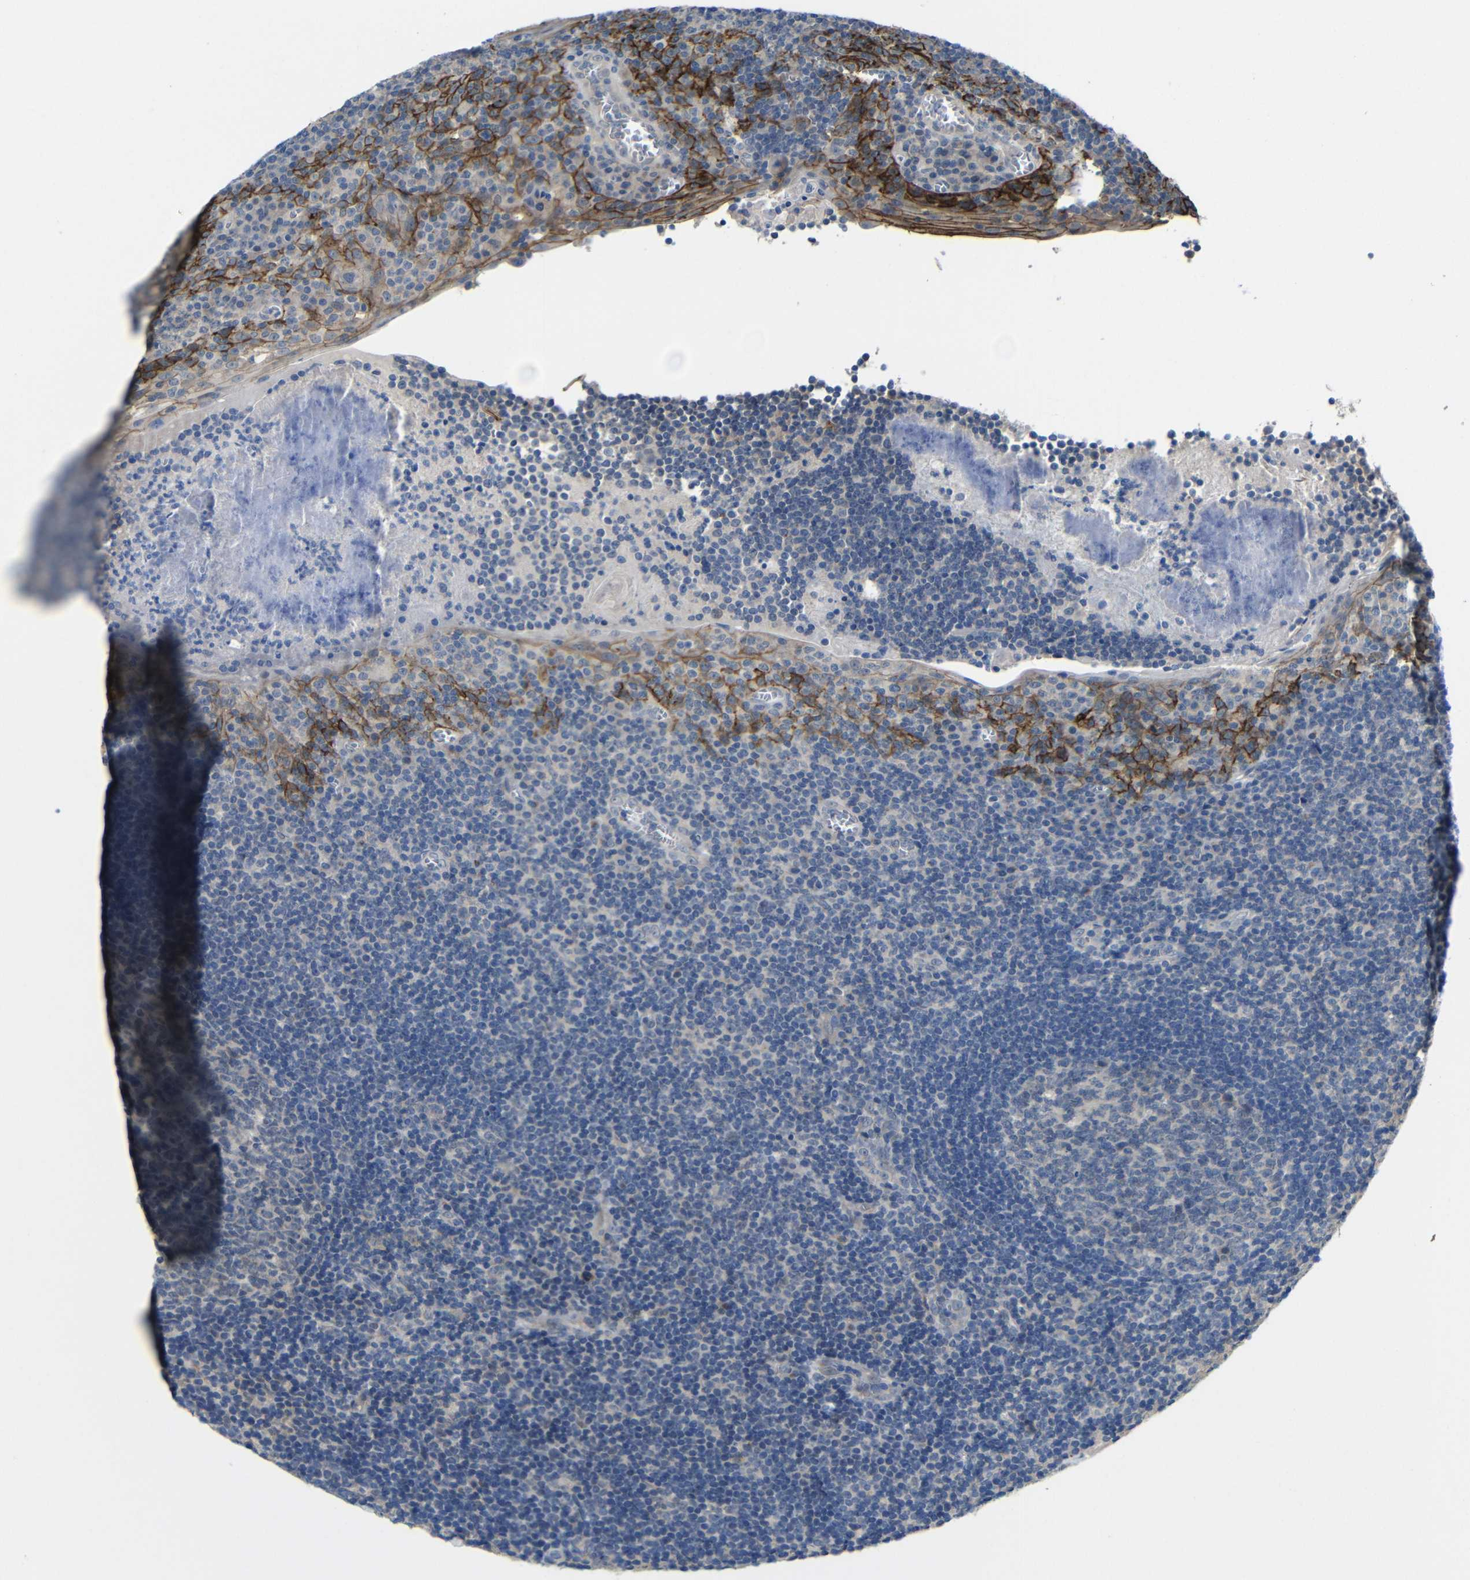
{"staining": {"intensity": "negative", "quantity": "none", "location": "none"}, "tissue": "tonsil", "cell_type": "Germinal center cells", "image_type": "normal", "snomed": [{"axis": "morphology", "description": "Normal tissue, NOS"}, {"axis": "topography", "description": "Tonsil"}], "caption": "Tonsil stained for a protein using immunohistochemistry (IHC) reveals no positivity germinal center cells.", "gene": "ZNF90", "patient": {"sex": "male", "age": 37}}